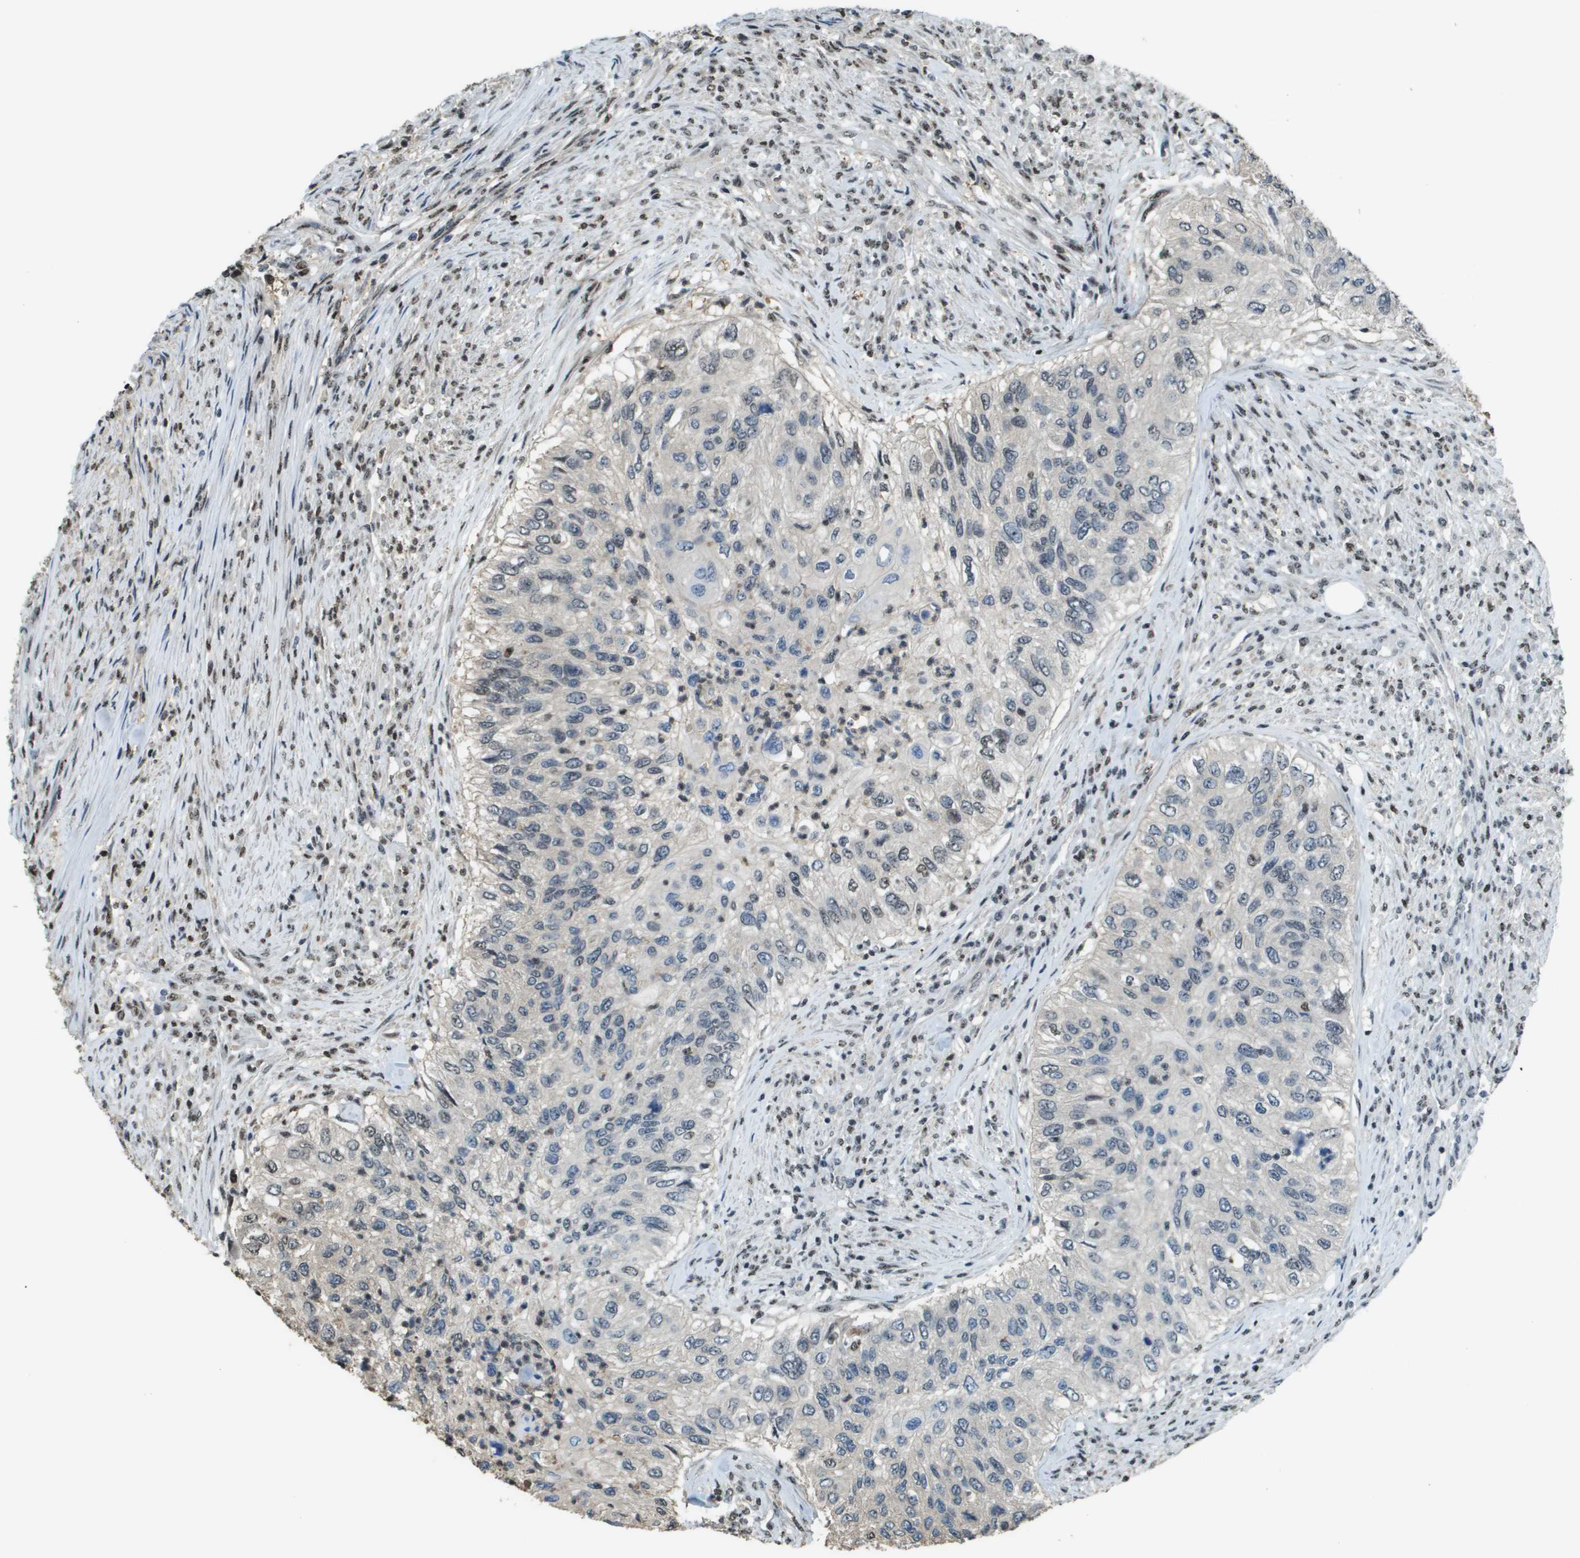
{"staining": {"intensity": "weak", "quantity": "<25%", "location": "nuclear"}, "tissue": "urothelial cancer", "cell_type": "Tumor cells", "image_type": "cancer", "snomed": [{"axis": "morphology", "description": "Urothelial carcinoma, High grade"}, {"axis": "topography", "description": "Urinary bladder"}], "caption": "IHC photomicrograph of neoplastic tissue: human urothelial cancer stained with DAB (3,3'-diaminobenzidine) demonstrates no significant protein expression in tumor cells.", "gene": "SP100", "patient": {"sex": "female", "age": 60}}